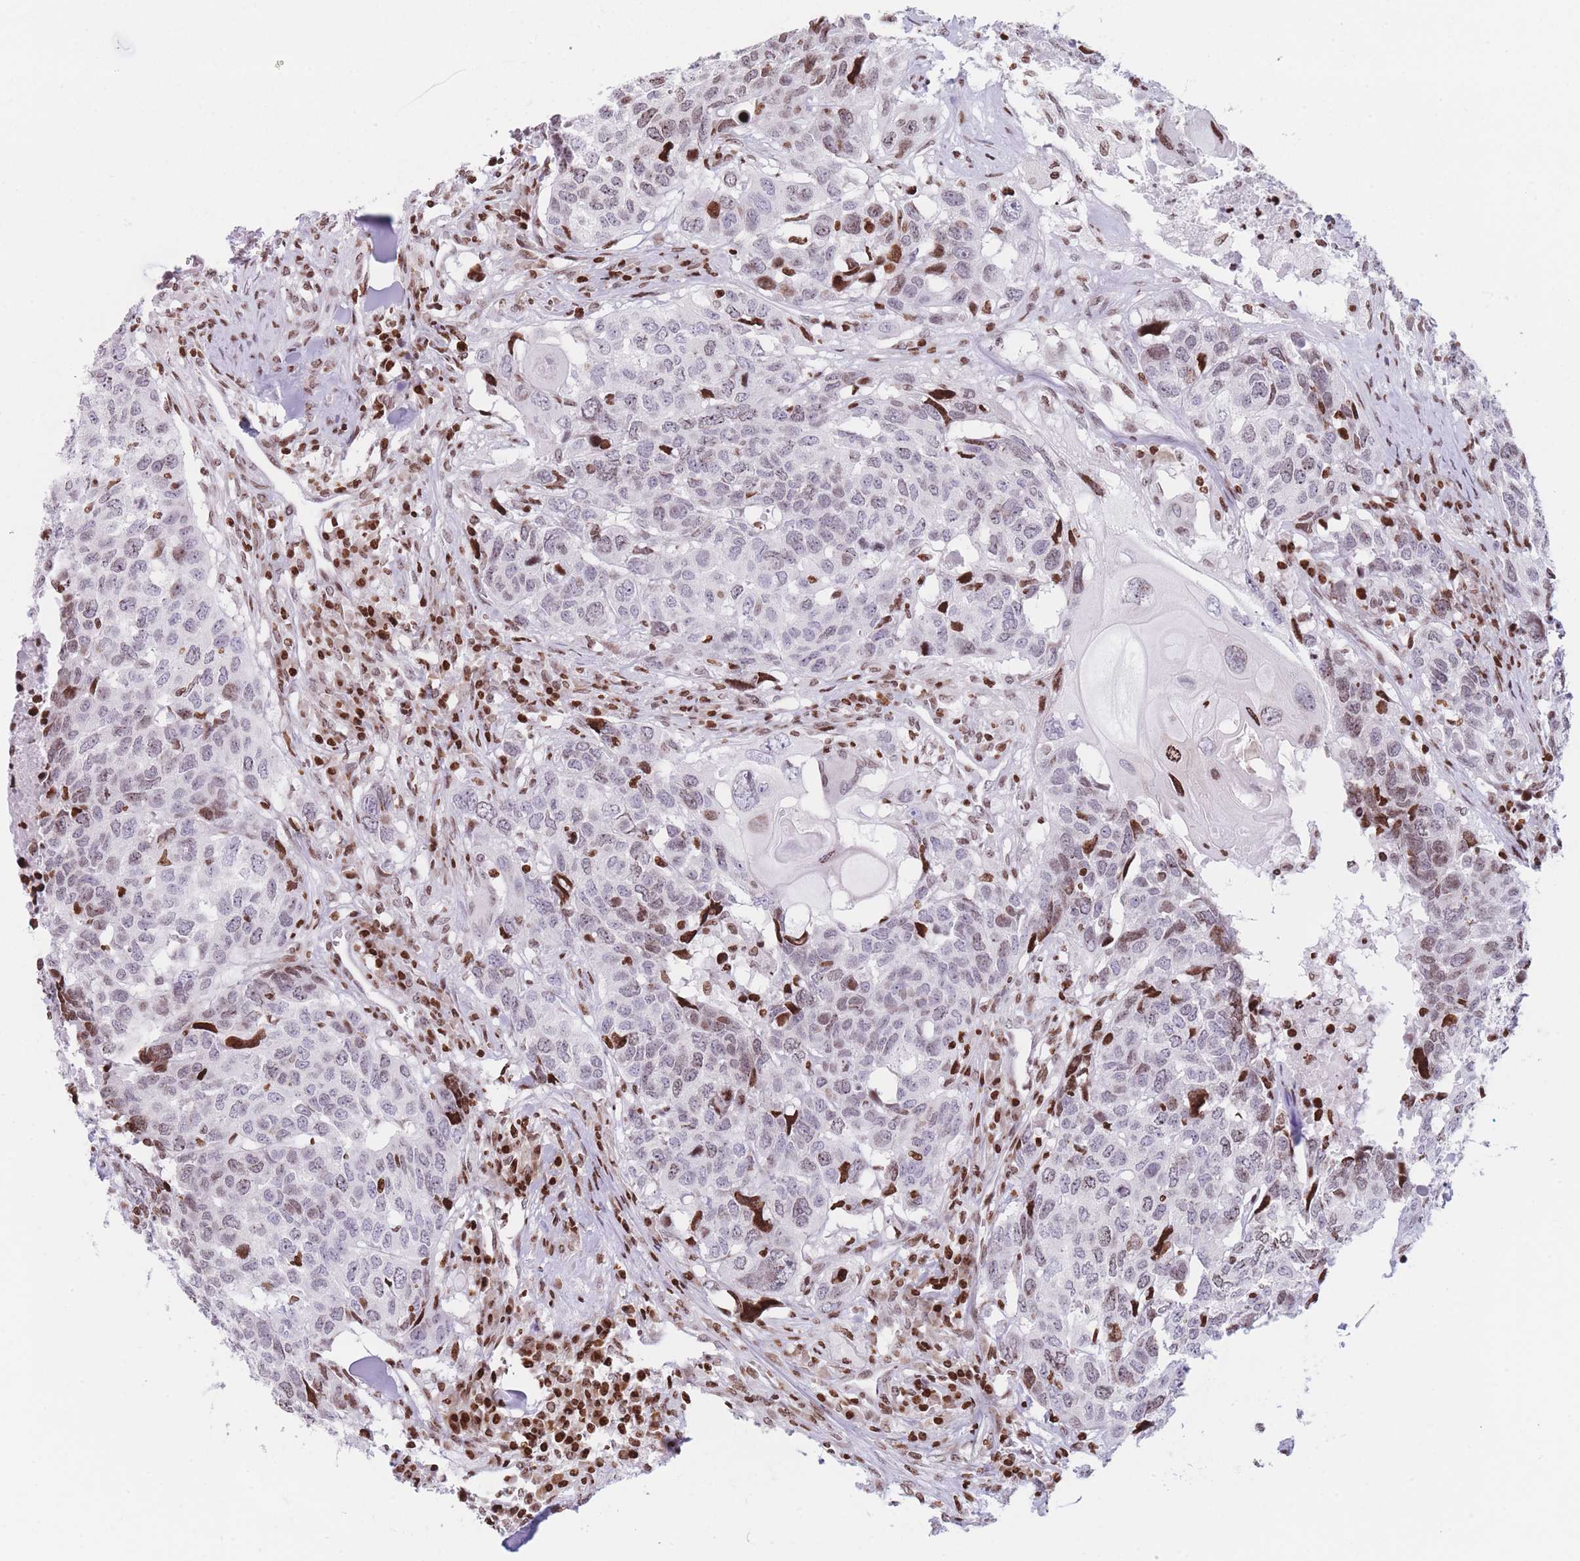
{"staining": {"intensity": "moderate", "quantity": "<25%", "location": "nuclear"}, "tissue": "head and neck cancer", "cell_type": "Tumor cells", "image_type": "cancer", "snomed": [{"axis": "morphology", "description": "Squamous cell carcinoma, NOS"}, {"axis": "topography", "description": "Head-Neck"}], "caption": "This micrograph shows head and neck cancer (squamous cell carcinoma) stained with immunohistochemistry to label a protein in brown. The nuclear of tumor cells show moderate positivity for the protein. Nuclei are counter-stained blue.", "gene": "AK9", "patient": {"sex": "male", "age": 66}}